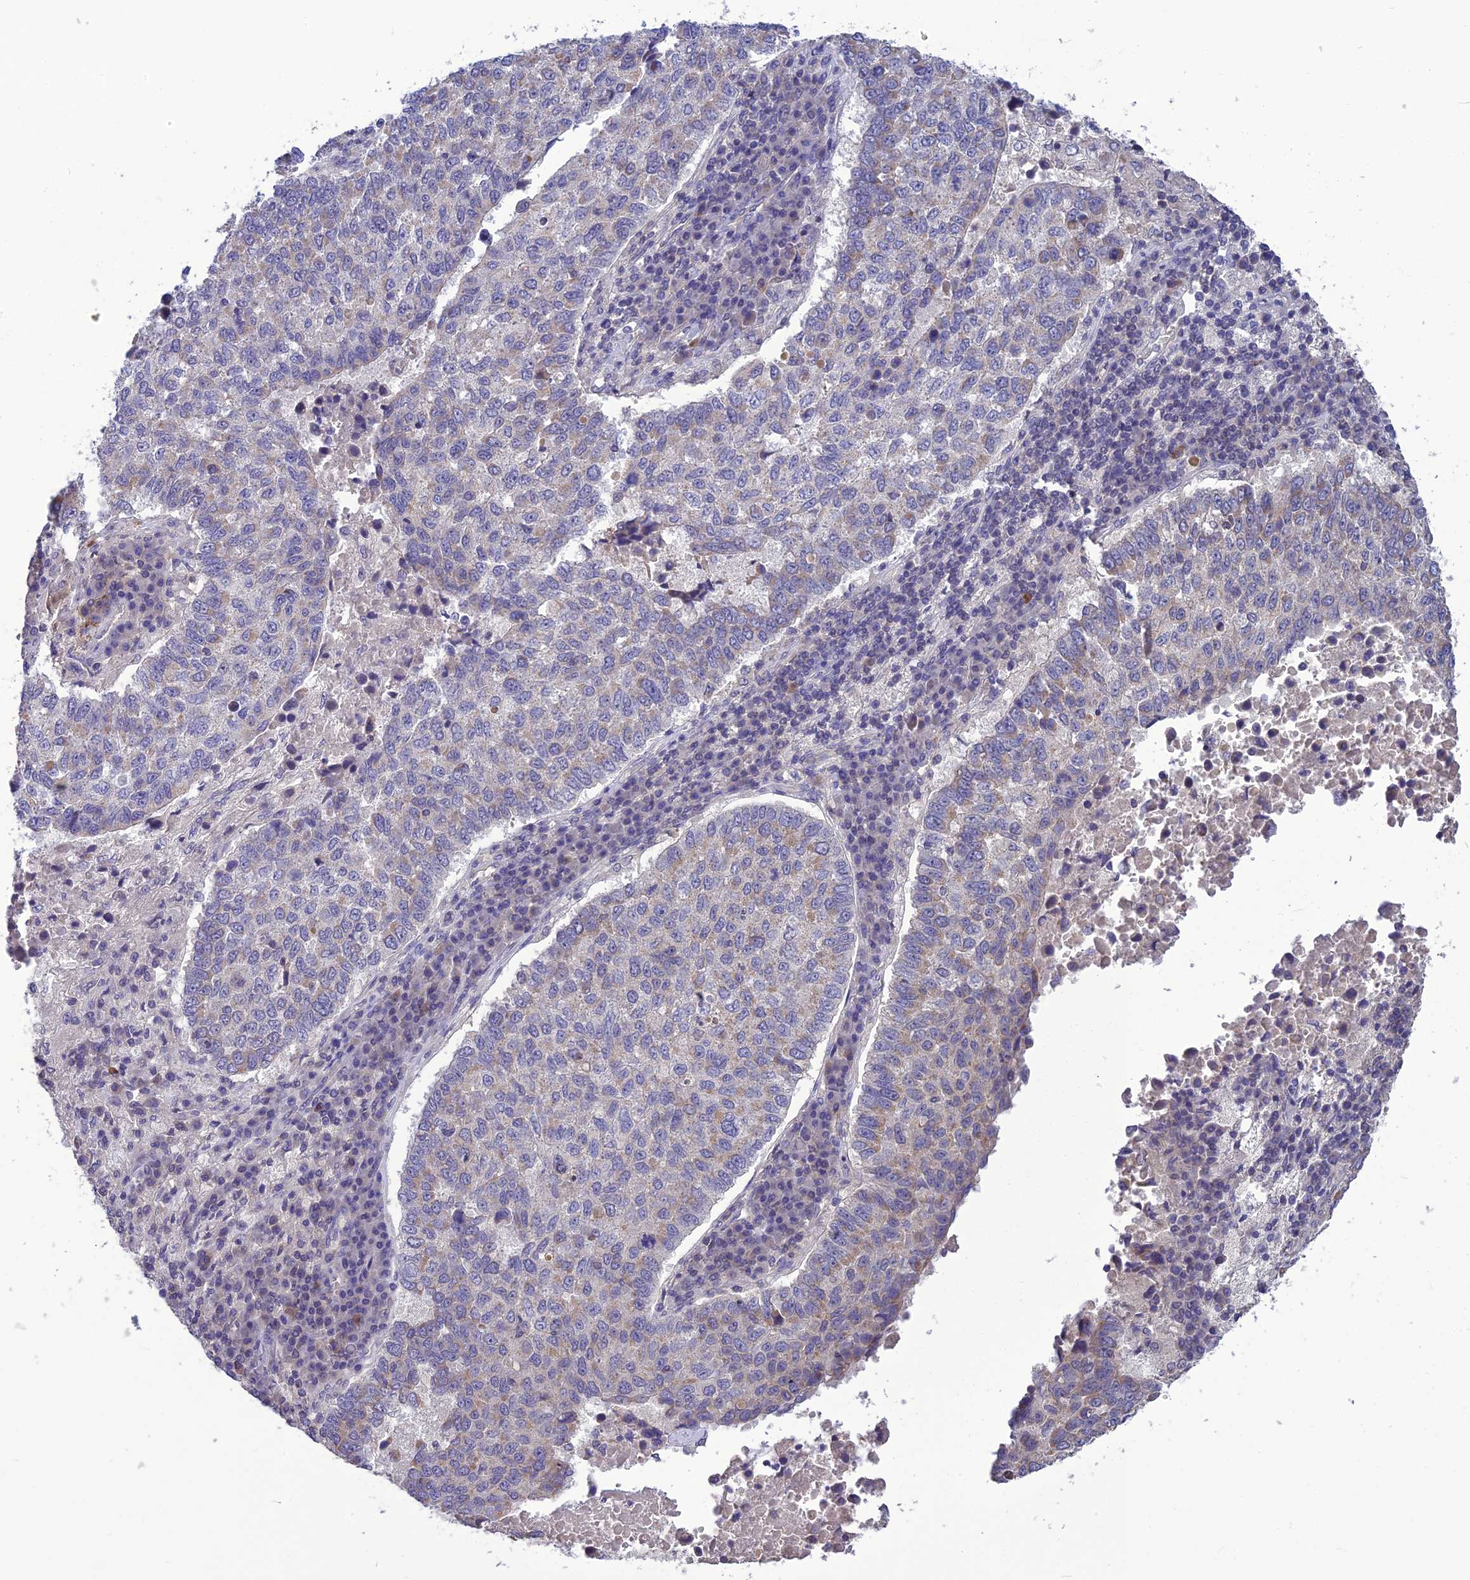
{"staining": {"intensity": "negative", "quantity": "none", "location": "none"}, "tissue": "lung cancer", "cell_type": "Tumor cells", "image_type": "cancer", "snomed": [{"axis": "morphology", "description": "Squamous cell carcinoma, NOS"}, {"axis": "topography", "description": "Lung"}], "caption": "Immunohistochemistry (IHC) image of neoplastic tissue: human lung squamous cell carcinoma stained with DAB (3,3'-diaminobenzidine) demonstrates no significant protein expression in tumor cells.", "gene": "PSMF1", "patient": {"sex": "male", "age": 73}}